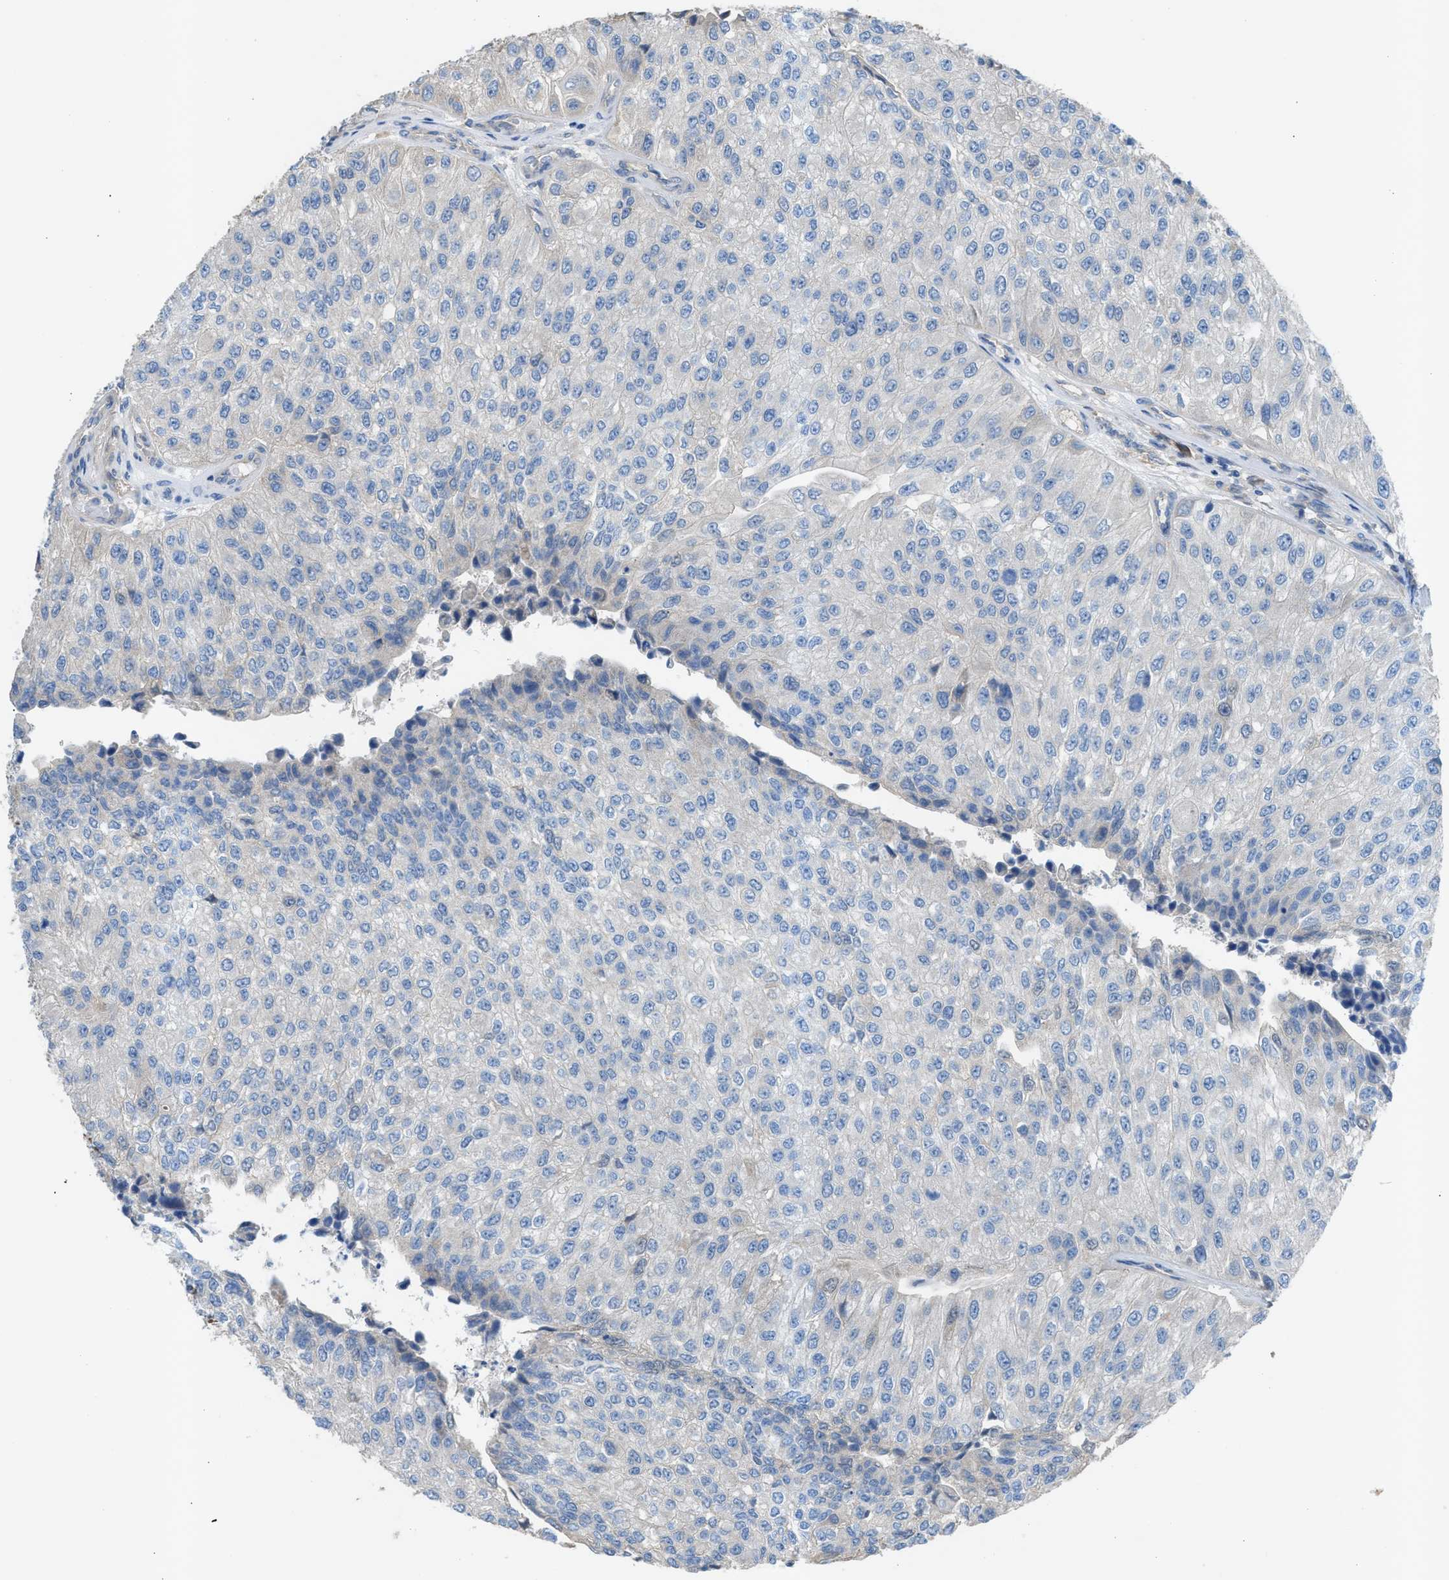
{"staining": {"intensity": "negative", "quantity": "none", "location": "none"}, "tissue": "urothelial cancer", "cell_type": "Tumor cells", "image_type": "cancer", "snomed": [{"axis": "morphology", "description": "Urothelial carcinoma, High grade"}, {"axis": "topography", "description": "Kidney"}, {"axis": "topography", "description": "Urinary bladder"}], "caption": "Protein analysis of high-grade urothelial carcinoma shows no significant expression in tumor cells.", "gene": "AOAH", "patient": {"sex": "male", "age": 77}}